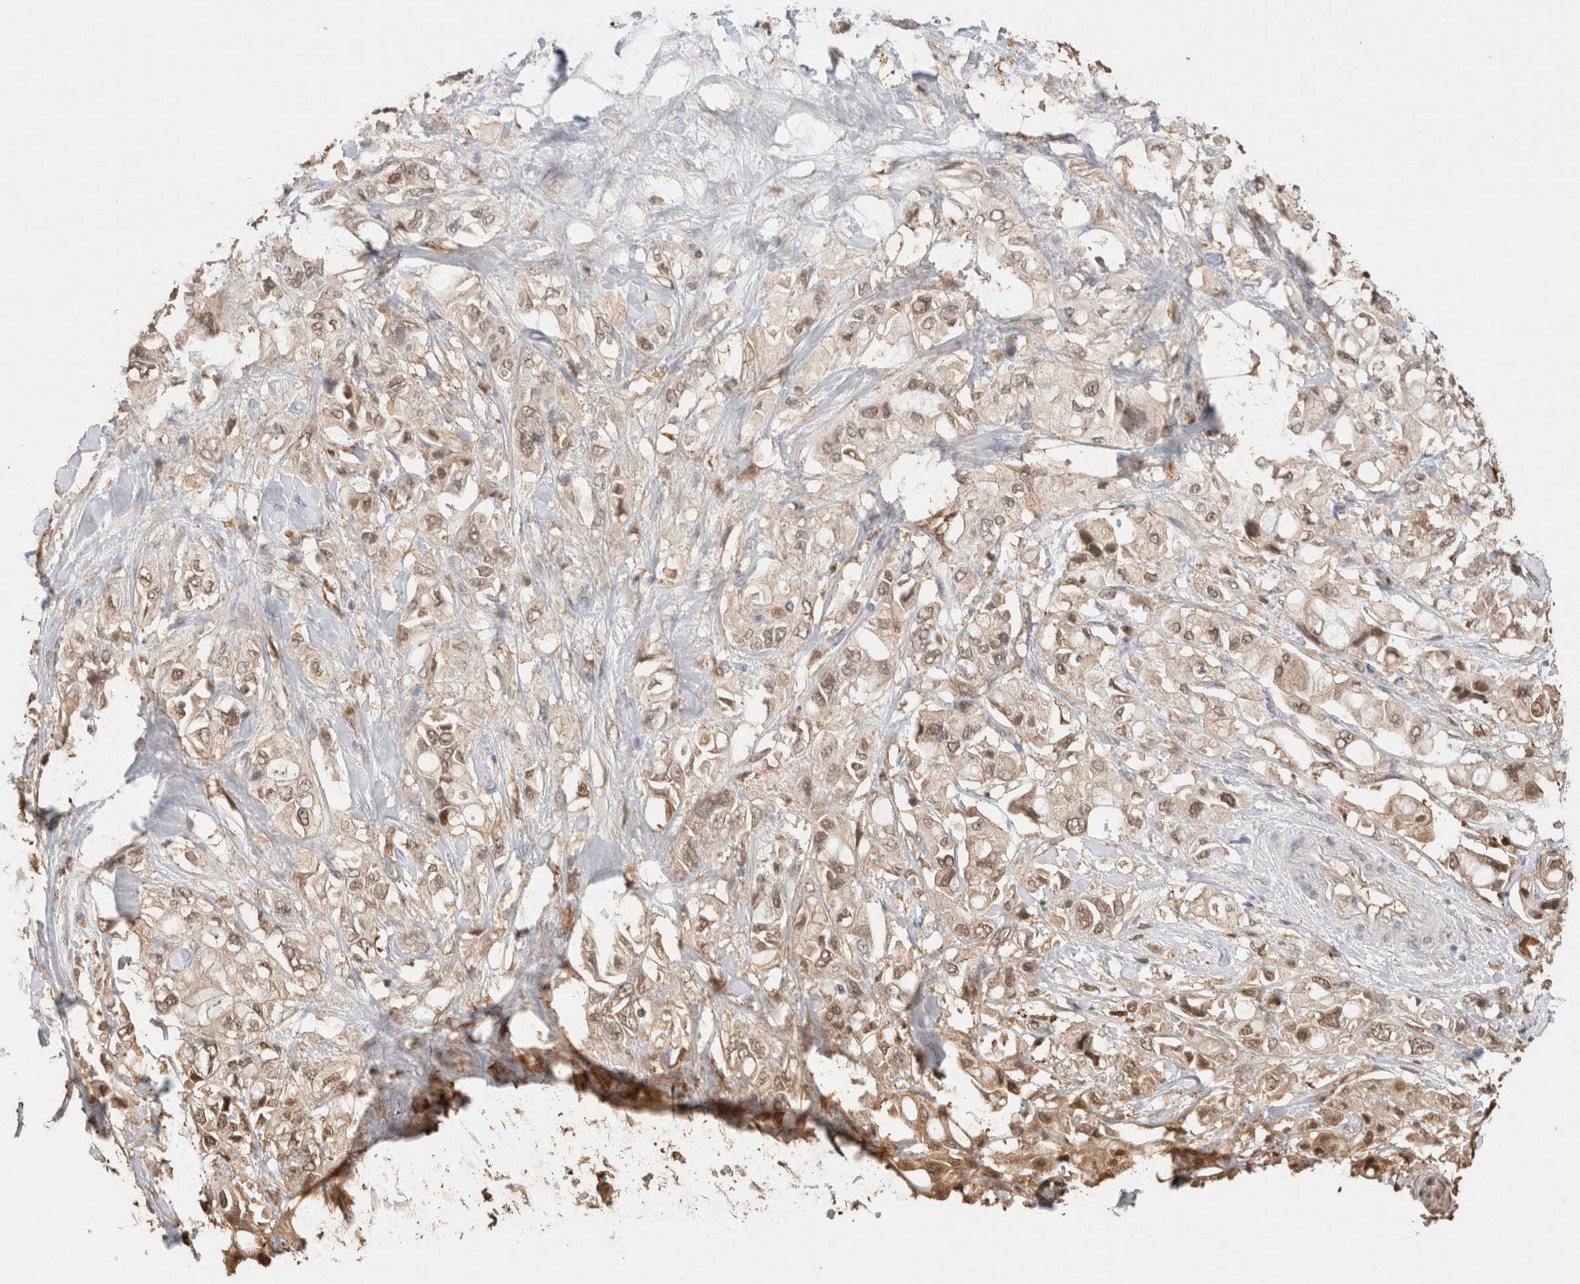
{"staining": {"intensity": "moderate", "quantity": ">75%", "location": "nuclear"}, "tissue": "pancreatic cancer", "cell_type": "Tumor cells", "image_type": "cancer", "snomed": [{"axis": "morphology", "description": "Adenocarcinoma, NOS"}, {"axis": "topography", "description": "Pancreas"}], "caption": "Immunohistochemistry image of neoplastic tissue: human pancreatic cancer (adenocarcinoma) stained using immunohistochemistry (IHC) shows medium levels of moderate protein expression localized specifically in the nuclear of tumor cells, appearing as a nuclear brown color.", "gene": "YWHAH", "patient": {"sex": "female", "age": 56}}